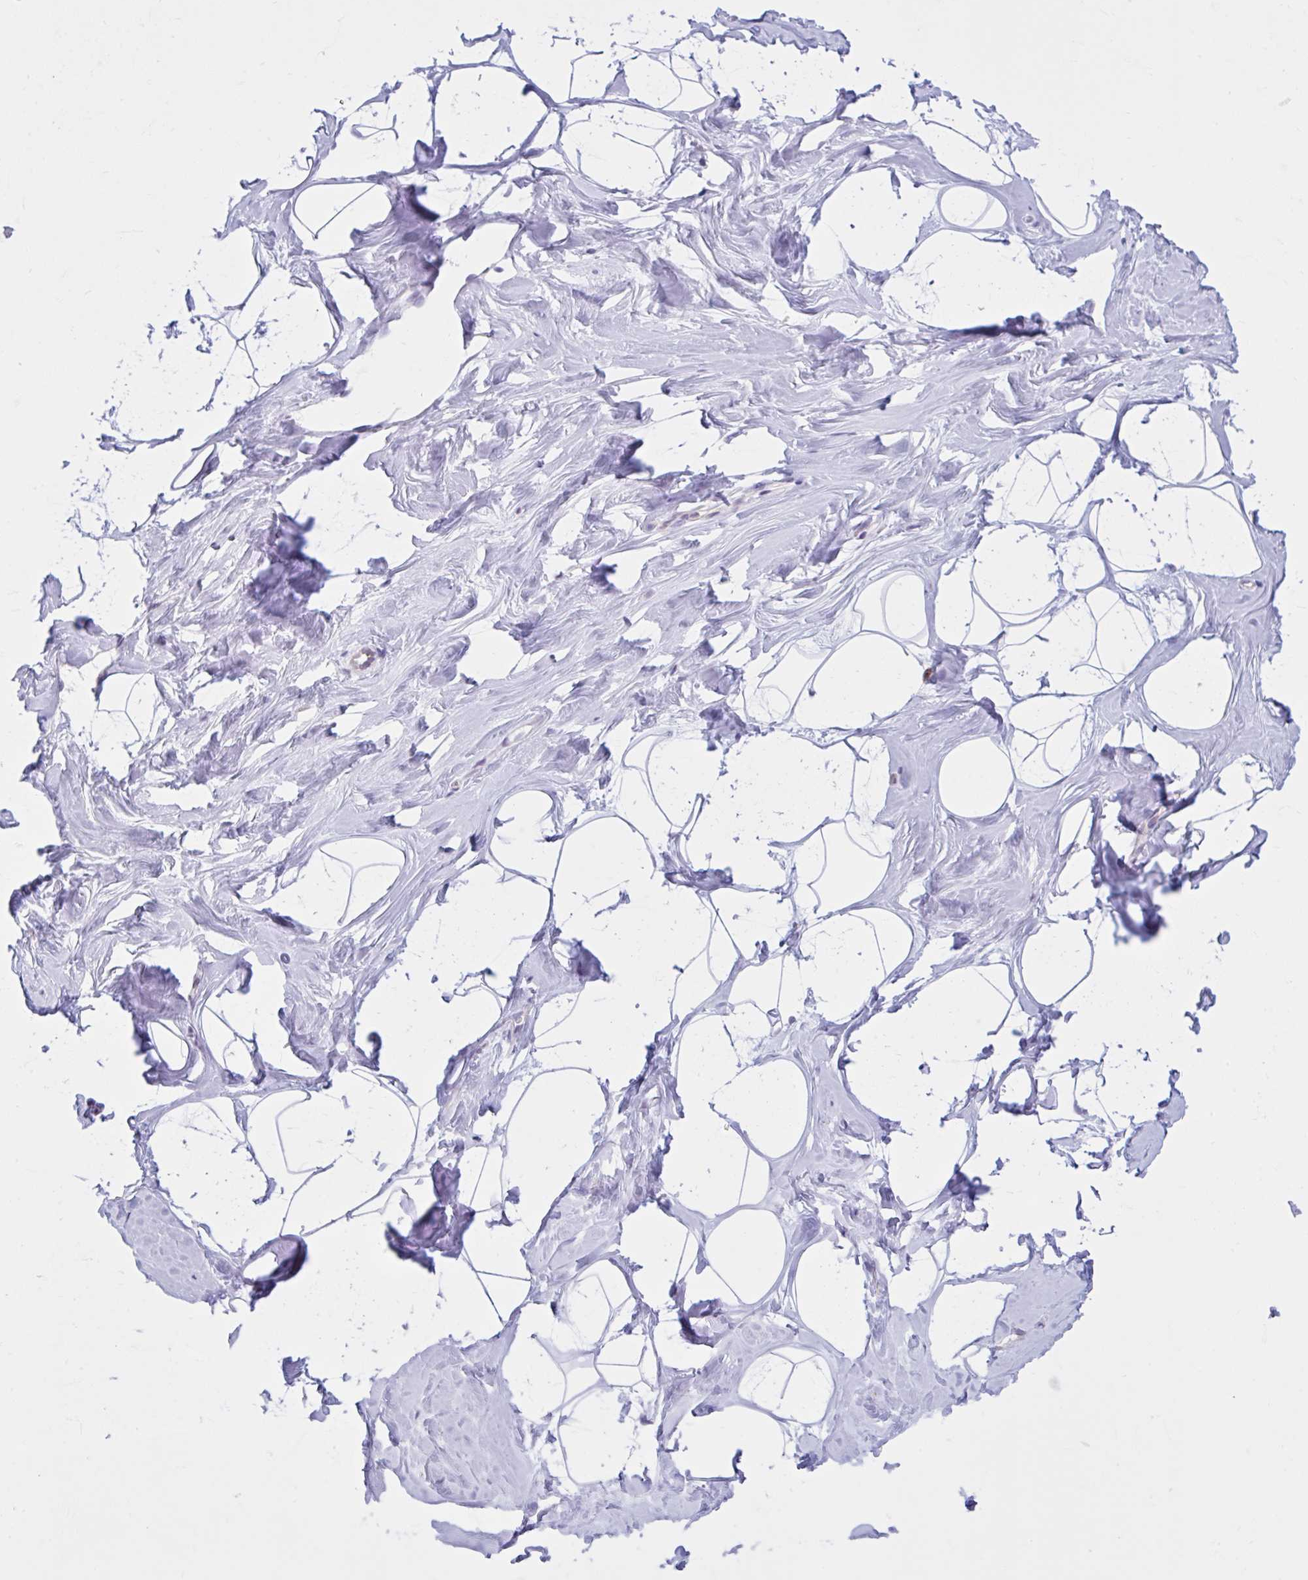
{"staining": {"intensity": "negative", "quantity": "none", "location": "none"}, "tissue": "breast", "cell_type": "Adipocytes", "image_type": "normal", "snomed": [{"axis": "morphology", "description": "Normal tissue, NOS"}, {"axis": "topography", "description": "Breast"}], "caption": "Immunohistochemistry image of benign breast: breast stained with DAB (3,3'-diaminobenzidine) exhibits no significant protein positivity in adipocytes. The staining was performed using DAB (3,3'-diaminobenzidine) to visualize the protein expression in brown, while the nuclei were stained in blue with hematoxylin (Magnification: 20x).", "gene": "CEP120", "patient": {"sex": "female", "age": 32}}